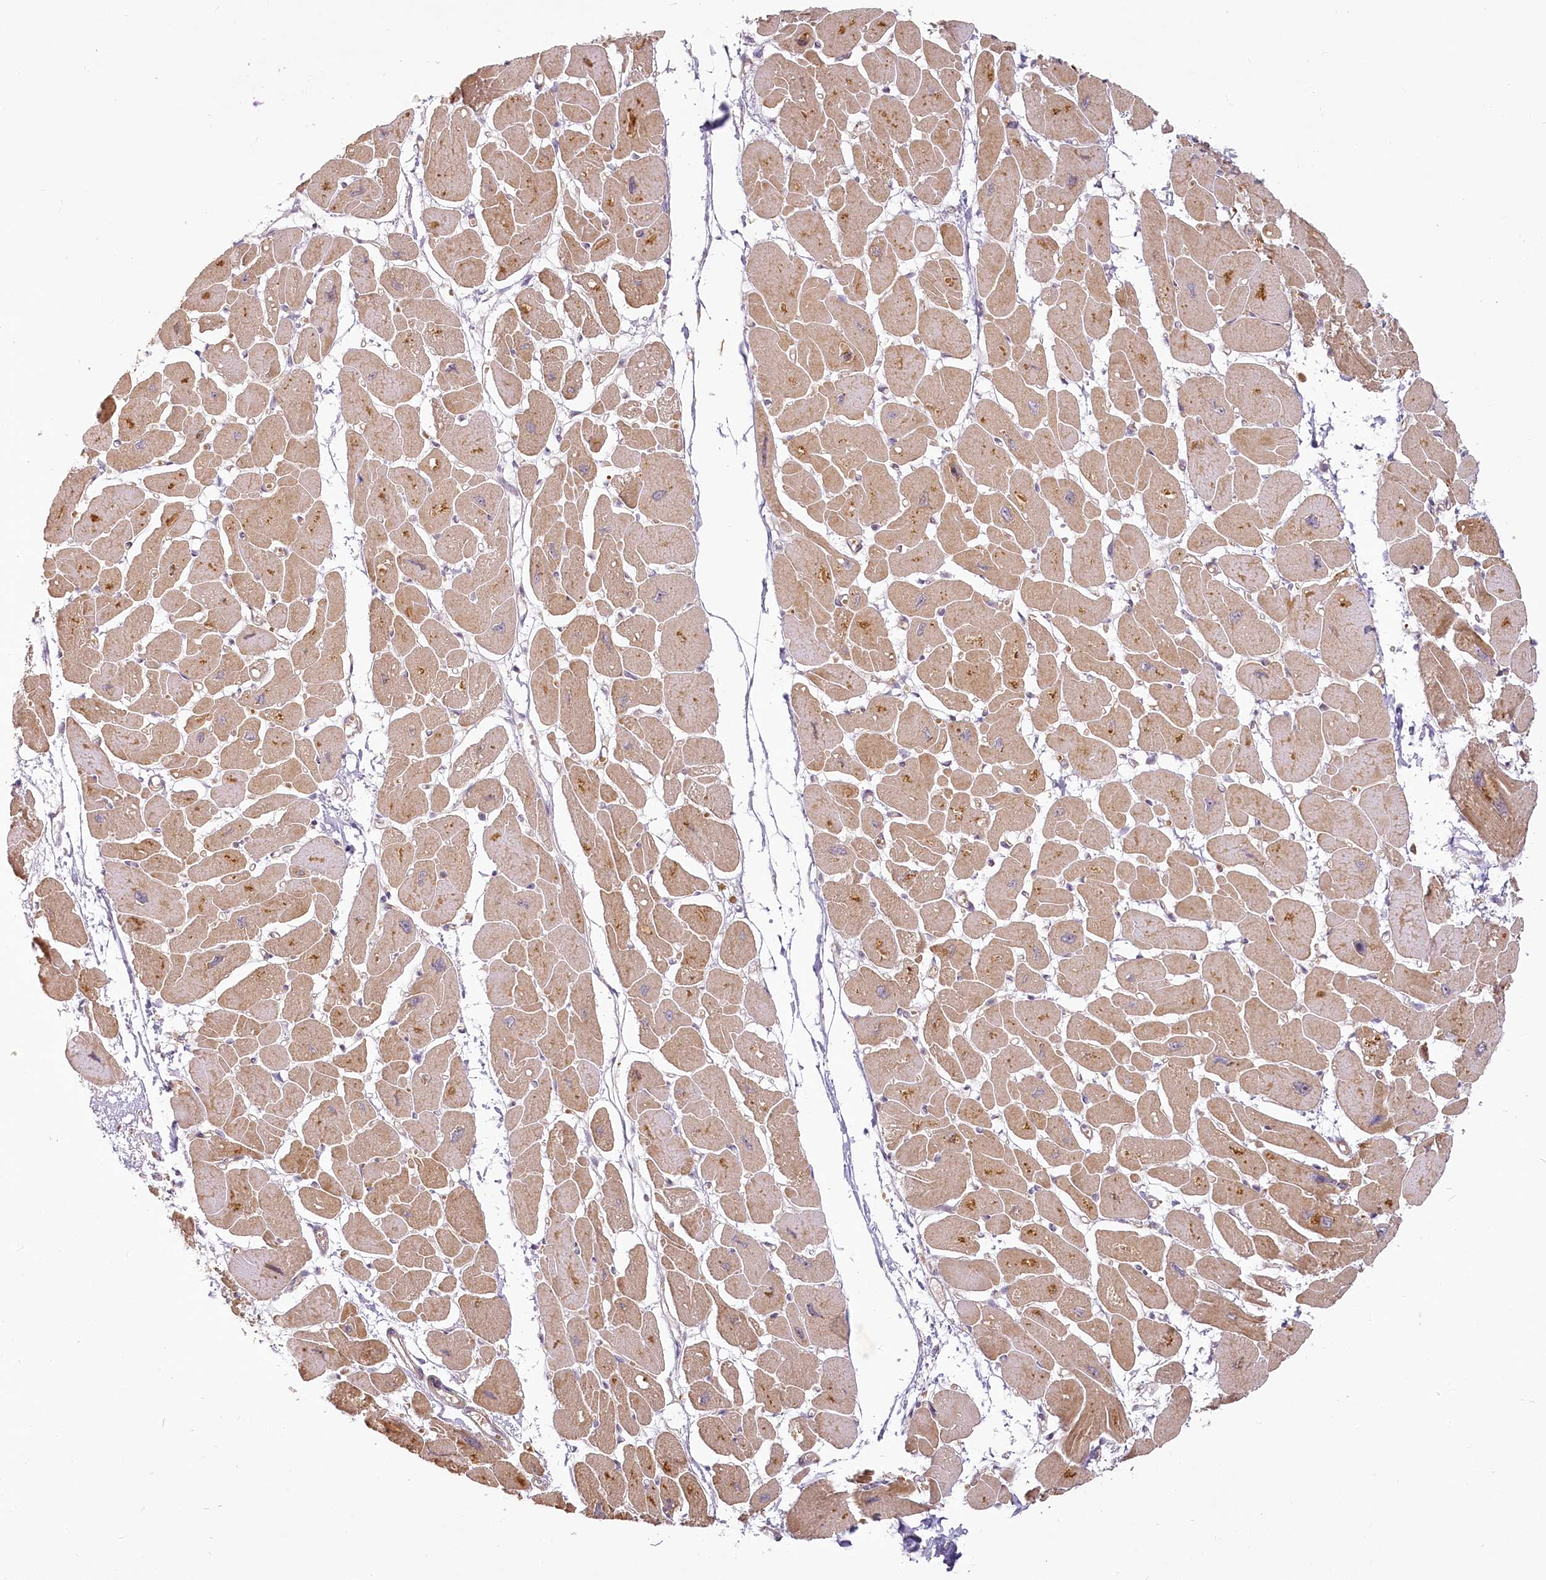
{"staining": {"intensity": "moderate", "quantity": ">75%", "location": "cytoplasmic/membranous"}, "tissue": "heart muscle", "cell_type": "Cardiomyocytes", "image_type": "normal", "snomed": [{"axis": "morphology", "description": "Normal tissue, NOS"}, {"axis": "topography", "description": "Heart"}], "caption": "Brown immunohistochemical staining in benign human heart muscle reveals moderate cytoplasmic/membranous expression in approximately >75% of cardiomyocytes. (Brightfield microscopy of DAB IHC at high magnification).", "gene": "EXOSC7", "patient": {"sex": "female", "age": 54}}